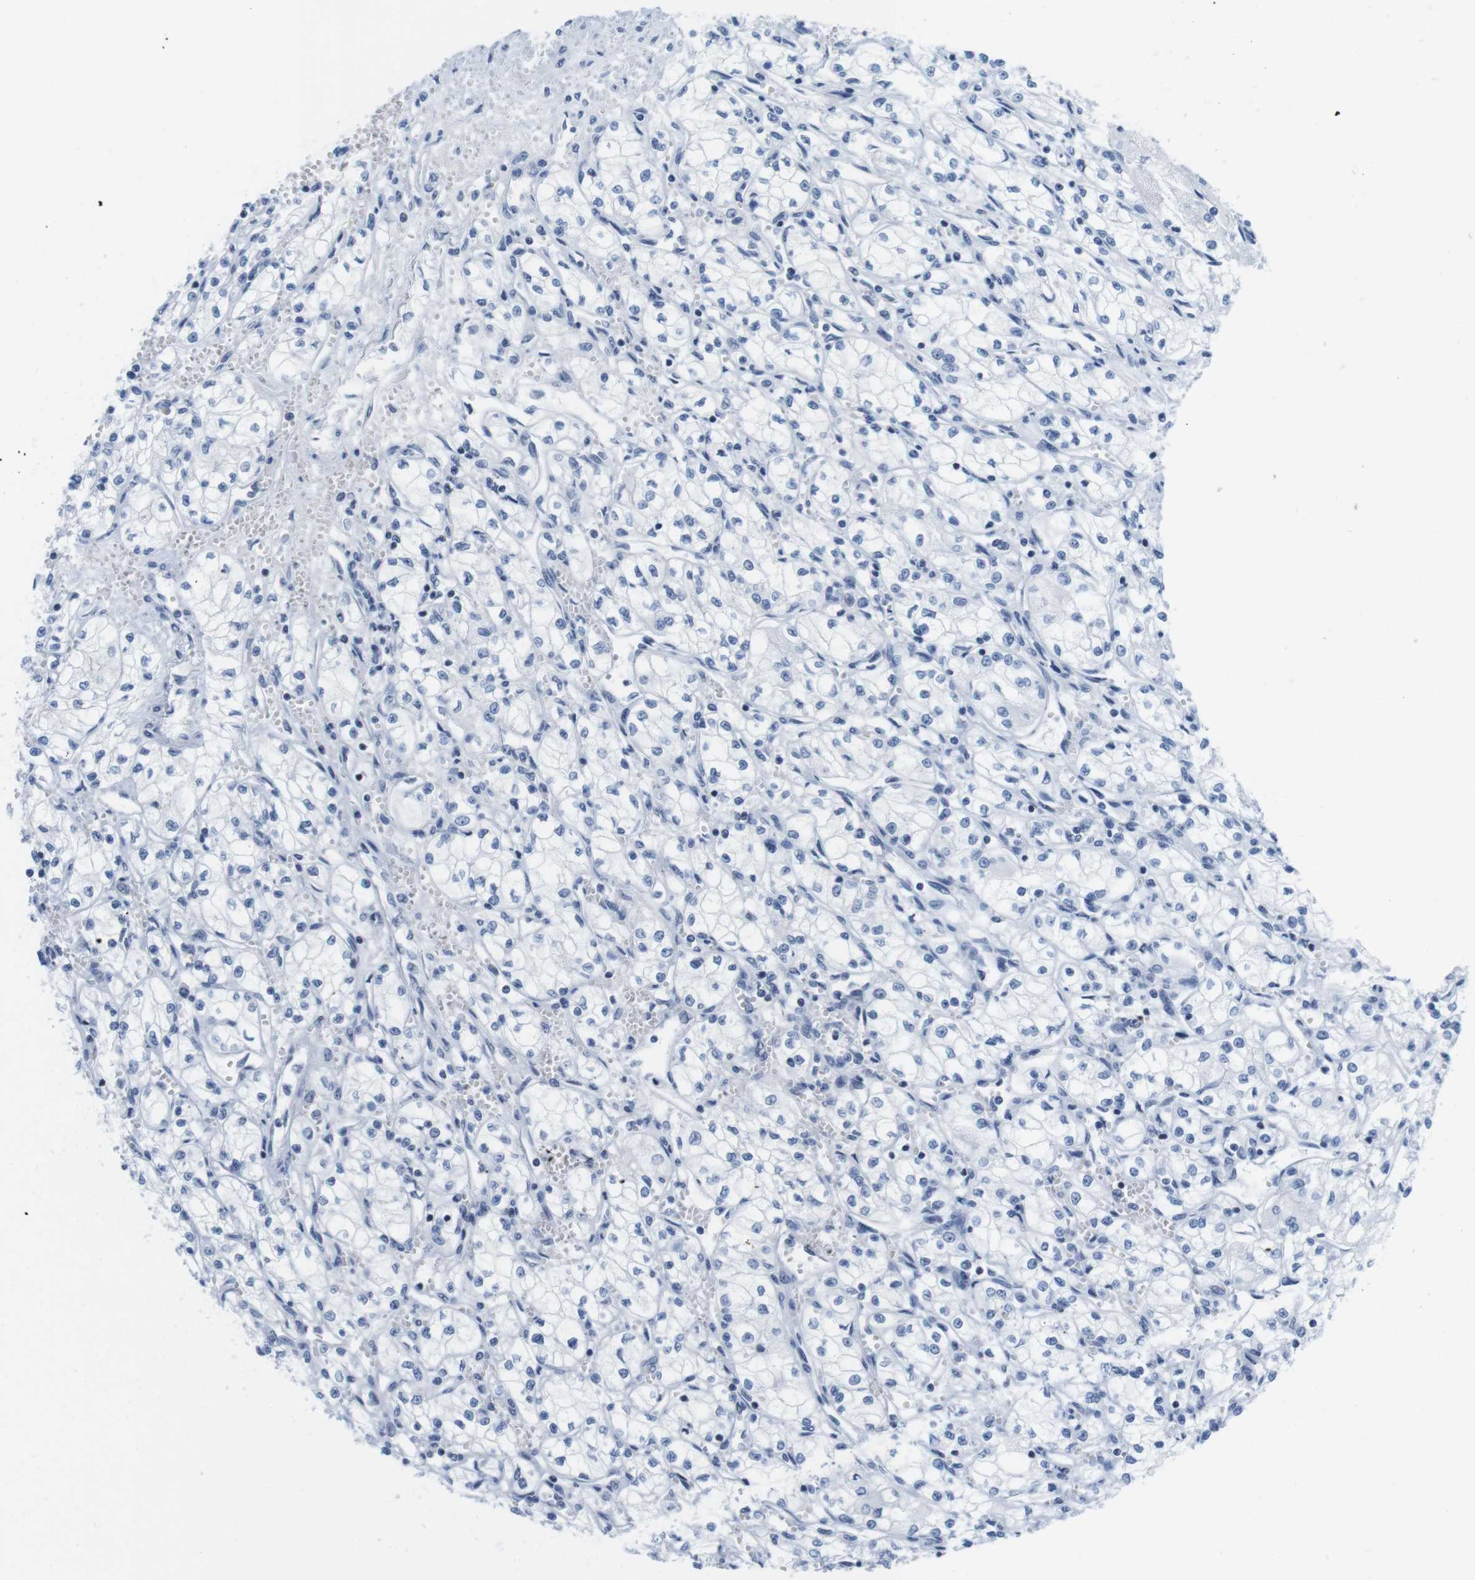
{"staining": {"intensity": "negative", "quantity": "none", "location": "none"}, "tissue": "renal cancer", "cell_type": "Tumor cells", "image_type": "cancer", "snomed": [{"axis": "morphology", "description": "Normal tissue, NOS"}, {"axis": "morphology", "description": "Adenocarcinoma, NOS"}, {"axis": "topography", "description": "Kidney"}], "caption": "Tumor cells are negative for protein expression in human renal cancer.", "gene": "IFI16", "patient": {"sex": "male", "age": 59}}